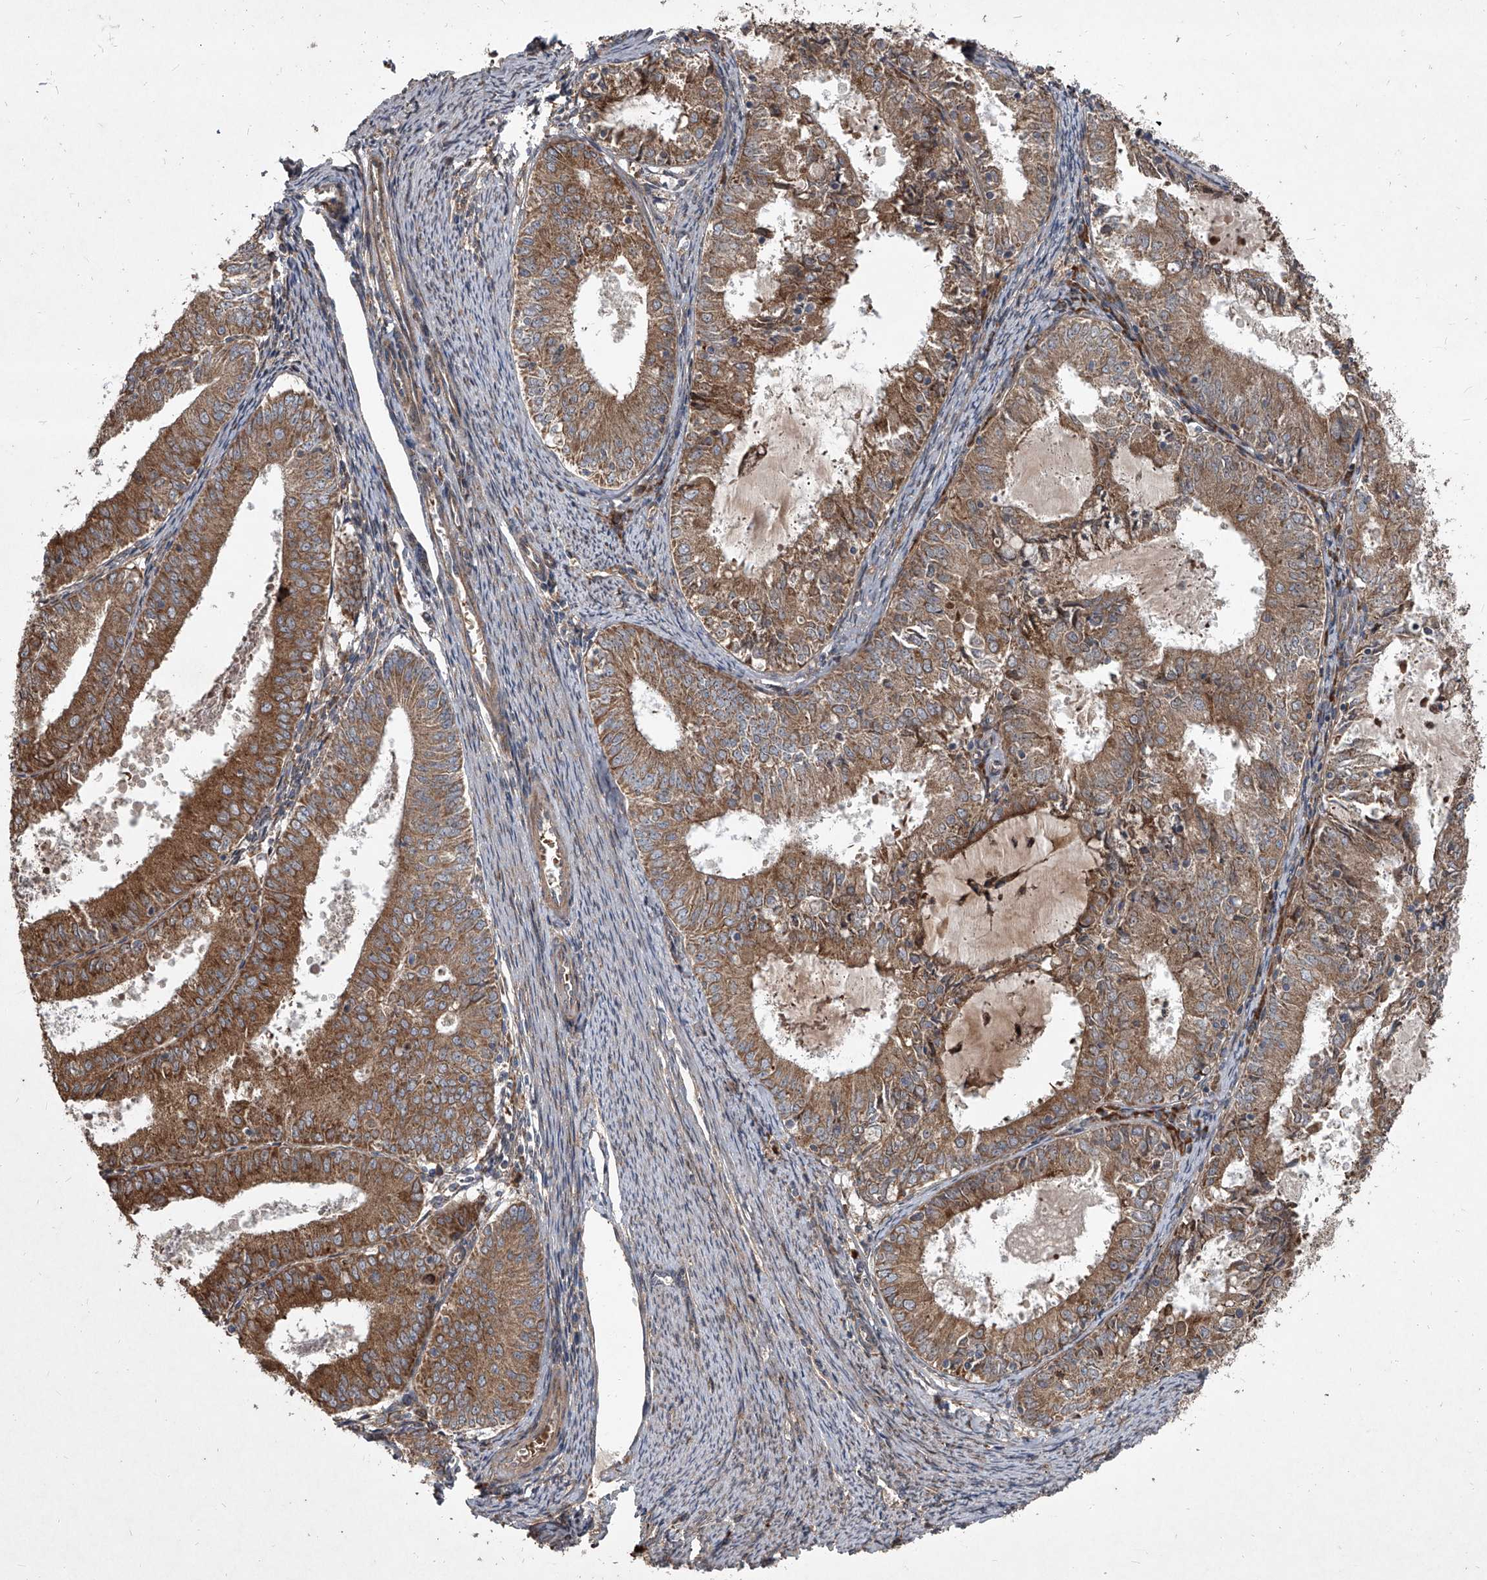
{"staining": {"intensity": "moderate", "quantity": ">75%", "location": "cytoplasmic/membranous"}, "tissue": "endometrial cancer", "cell_type": "Tumor cells", "image_type": "cancer", "snomed": [{"axis": "morphology", "description": "Adenocarcinoma, NOS"}, {"axis": "topography", "description": "Endometrium"}], "caption": "Tumor cells demonstrate moderate cytoplasmic/membranous positivity in about >75% of cells in endometrial cancer.", "gene": "EVA1C", "patient": {"sex": "female", "age": 57}}